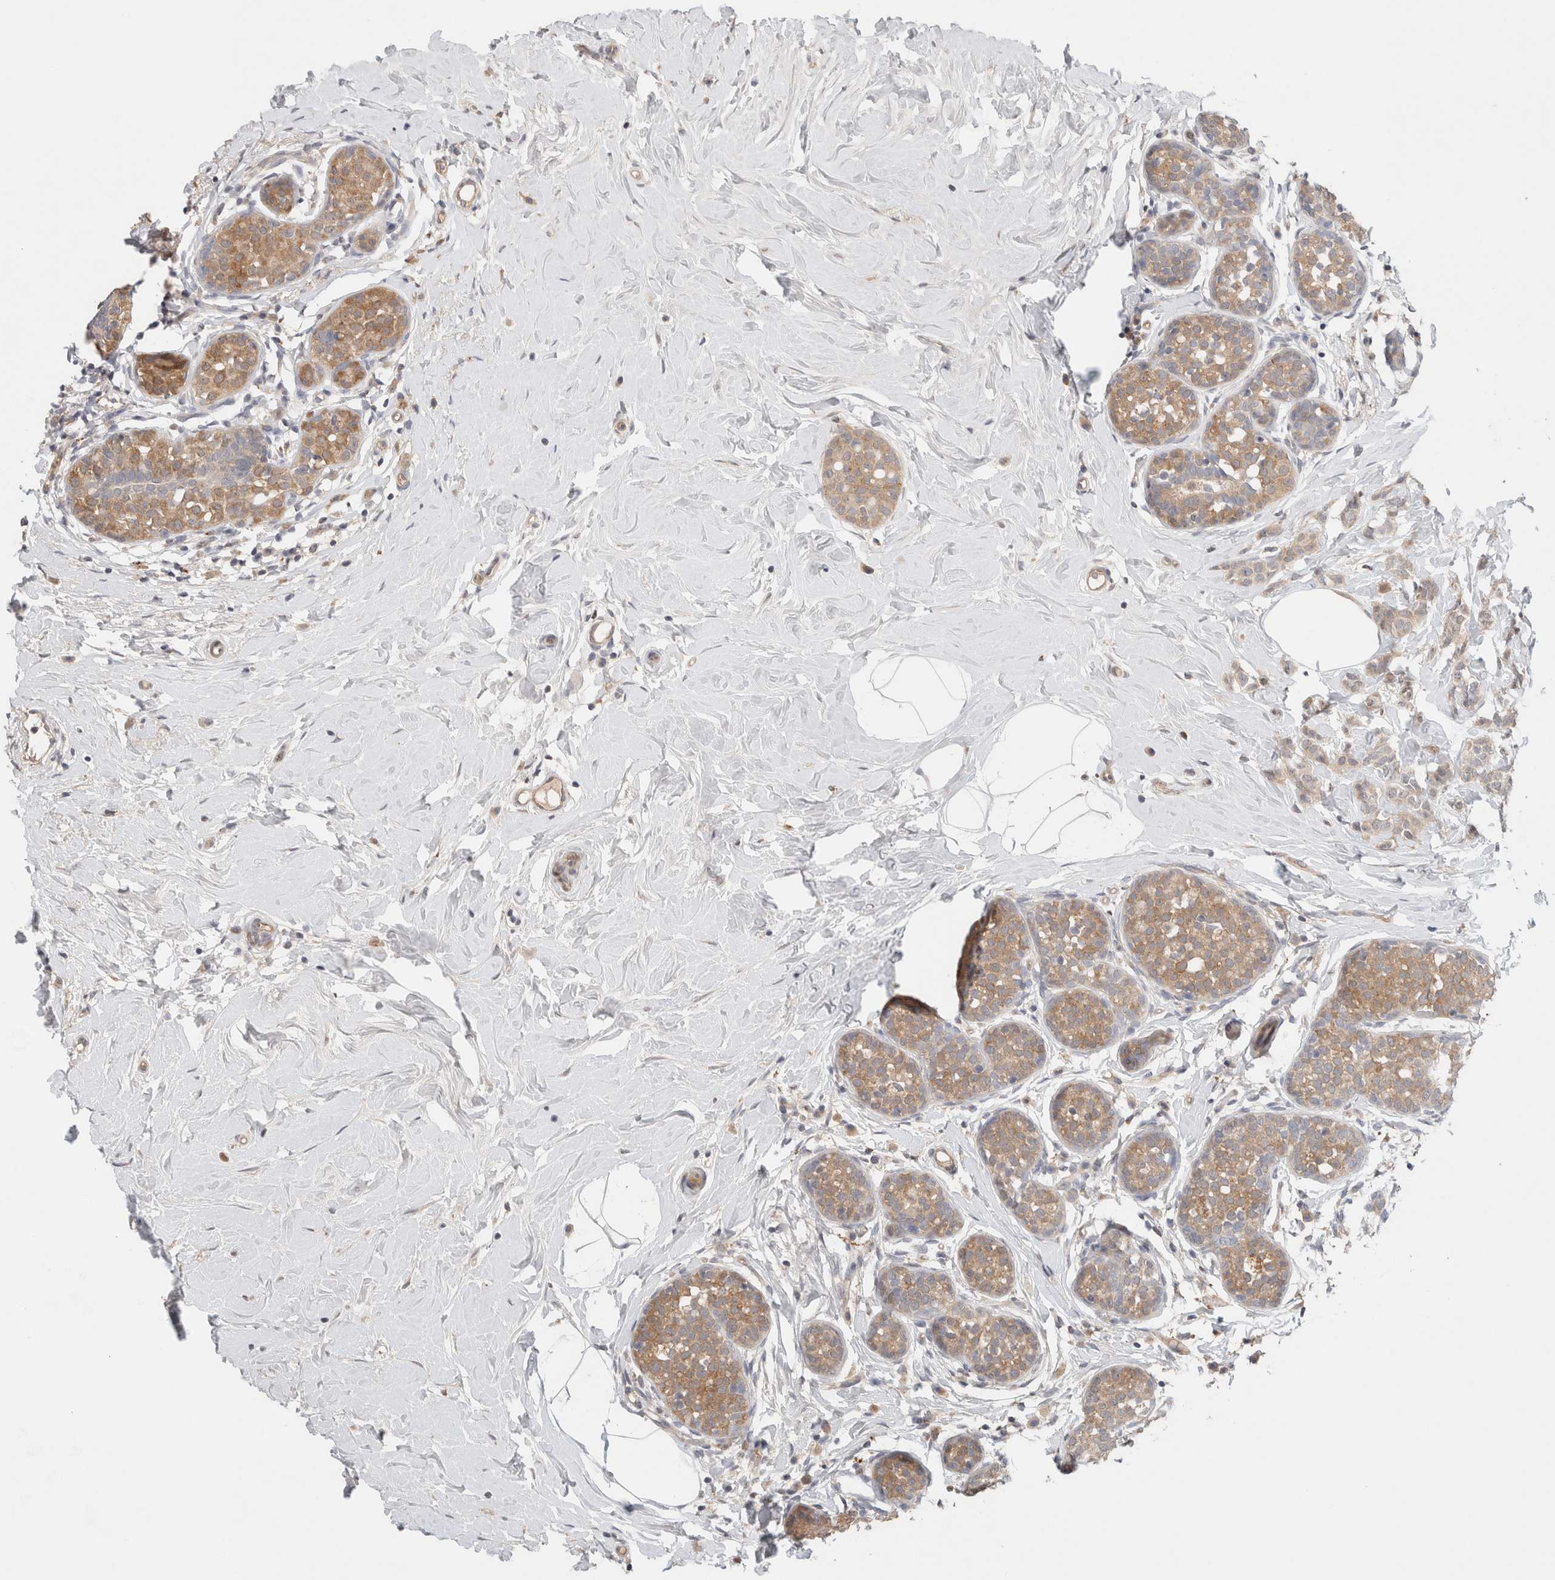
{"staining": {"intensity": "moderate", "quantity": ">75%", "location": "cytoplasmic/membranous"}, "tissue": "breast cancer", "cell_type": "Tumor cells", "image_type": "cancer", "snomed": [{"axis": "morphology", "description": "Lobular carcinoma, in situ"}, {"axis": "morphology", "description": "Lobular carcinoma"}, {"axis": "topography", "description": "Breast"}], "caption": "High-magnification brightfield microscopy of lobular carcinoma (breast) stained with DAB (brown) and counterstained with hematoxylin (blue). tumor cells exhibit moderate cytoplasmic/membranous expression is appreciated in approximately>75% of cells.", "gene": "SGK1", "patient": {"sex": "female", "age": 41}}